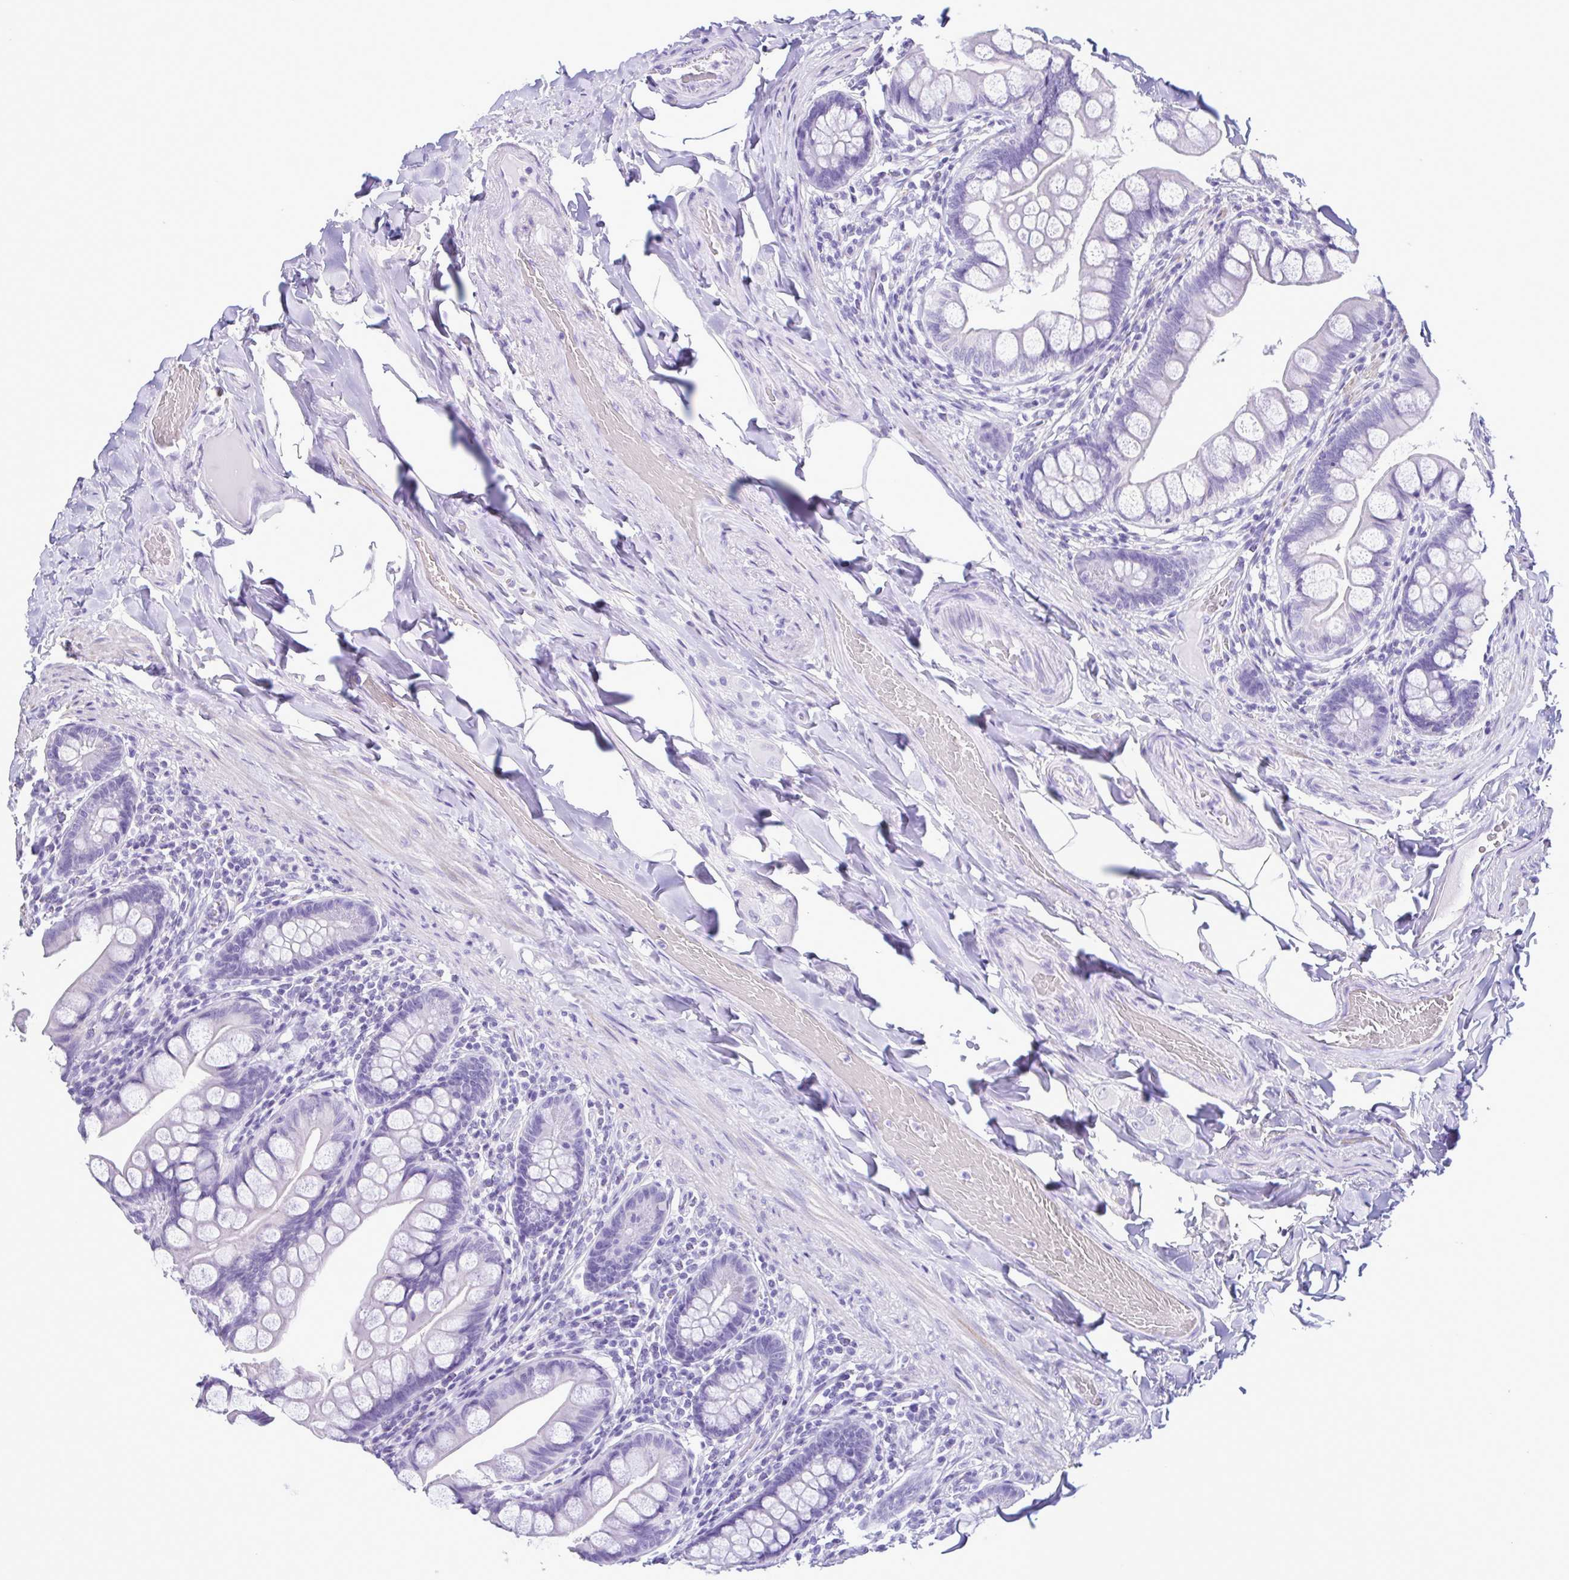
{"staining": {"intensity": "negative", "quantity": "none", "location": "none"}, "tissue": "small intestine", "cell_type": "Glandular cells", "image_type": "normal", "snomed": [{"axis": "morphology", "description": "Normal tissue, NOS"}, {"axis": "topography", "description": "Small intestine"}], "caption": "This is an immunohistochemistry image of normal human small intestine. There is no expression in glandular cells.", "gene": "CBY2", "patient": {"sex": "male", "age": 70}}